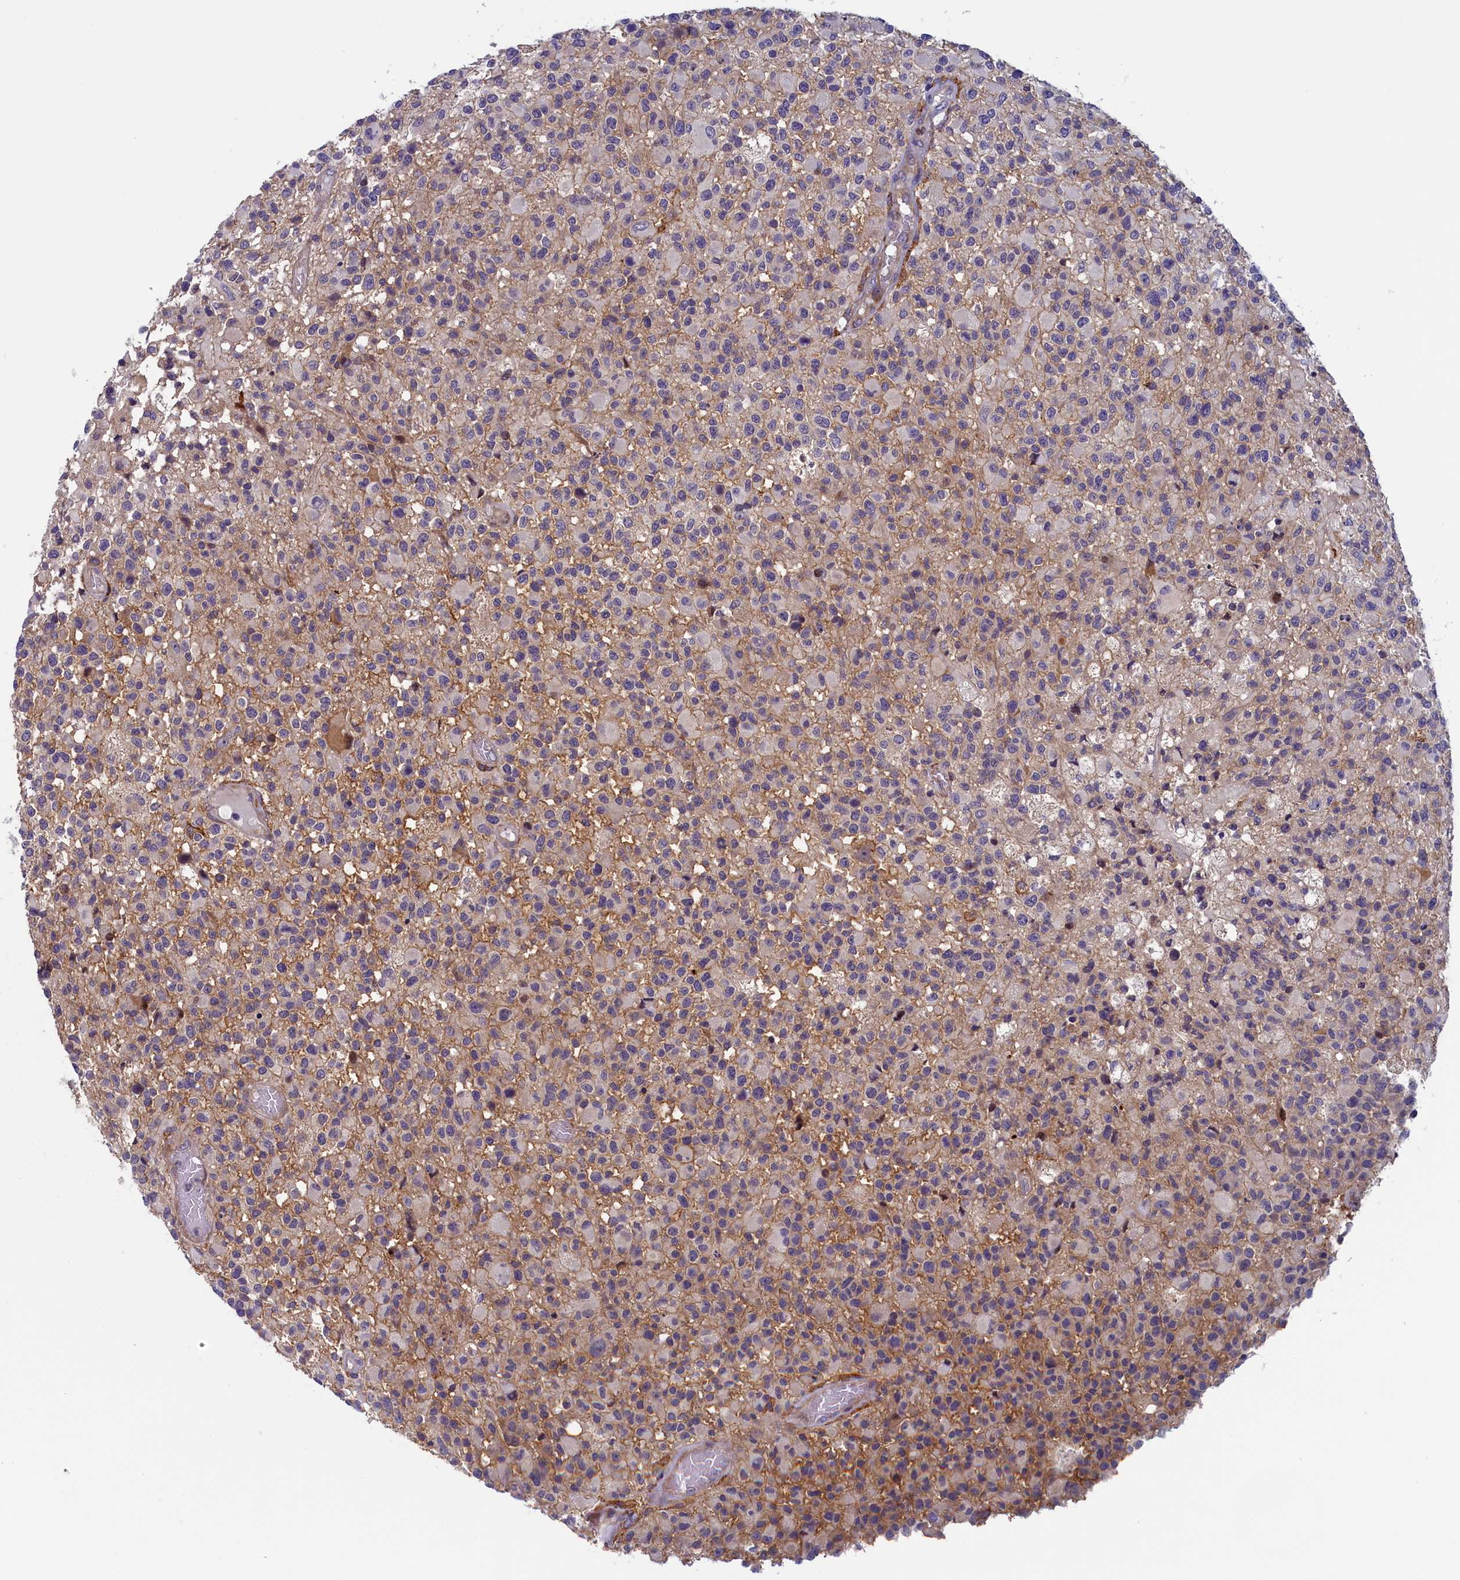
{"staining": {"intensity": "negative", "quantity": "none", "location": "none"}, "tissue": "glioma", "cell_type": "Tumor cells", "image_type": "cancer", "snomed": [{"axis": "morphology", "description": "Glioma, malignant, High grade"}, {"axis": "morphology", "description": "Glioblastoma, NOS"}, {"axis": "topography", "description": "Brain"}], "caption": "Image shows no protein staining in tumor cells of high-grade glioma (malignant) tissue.", "gene": "ANKRD39", "patient": {"sex": "male", "age": 60}}